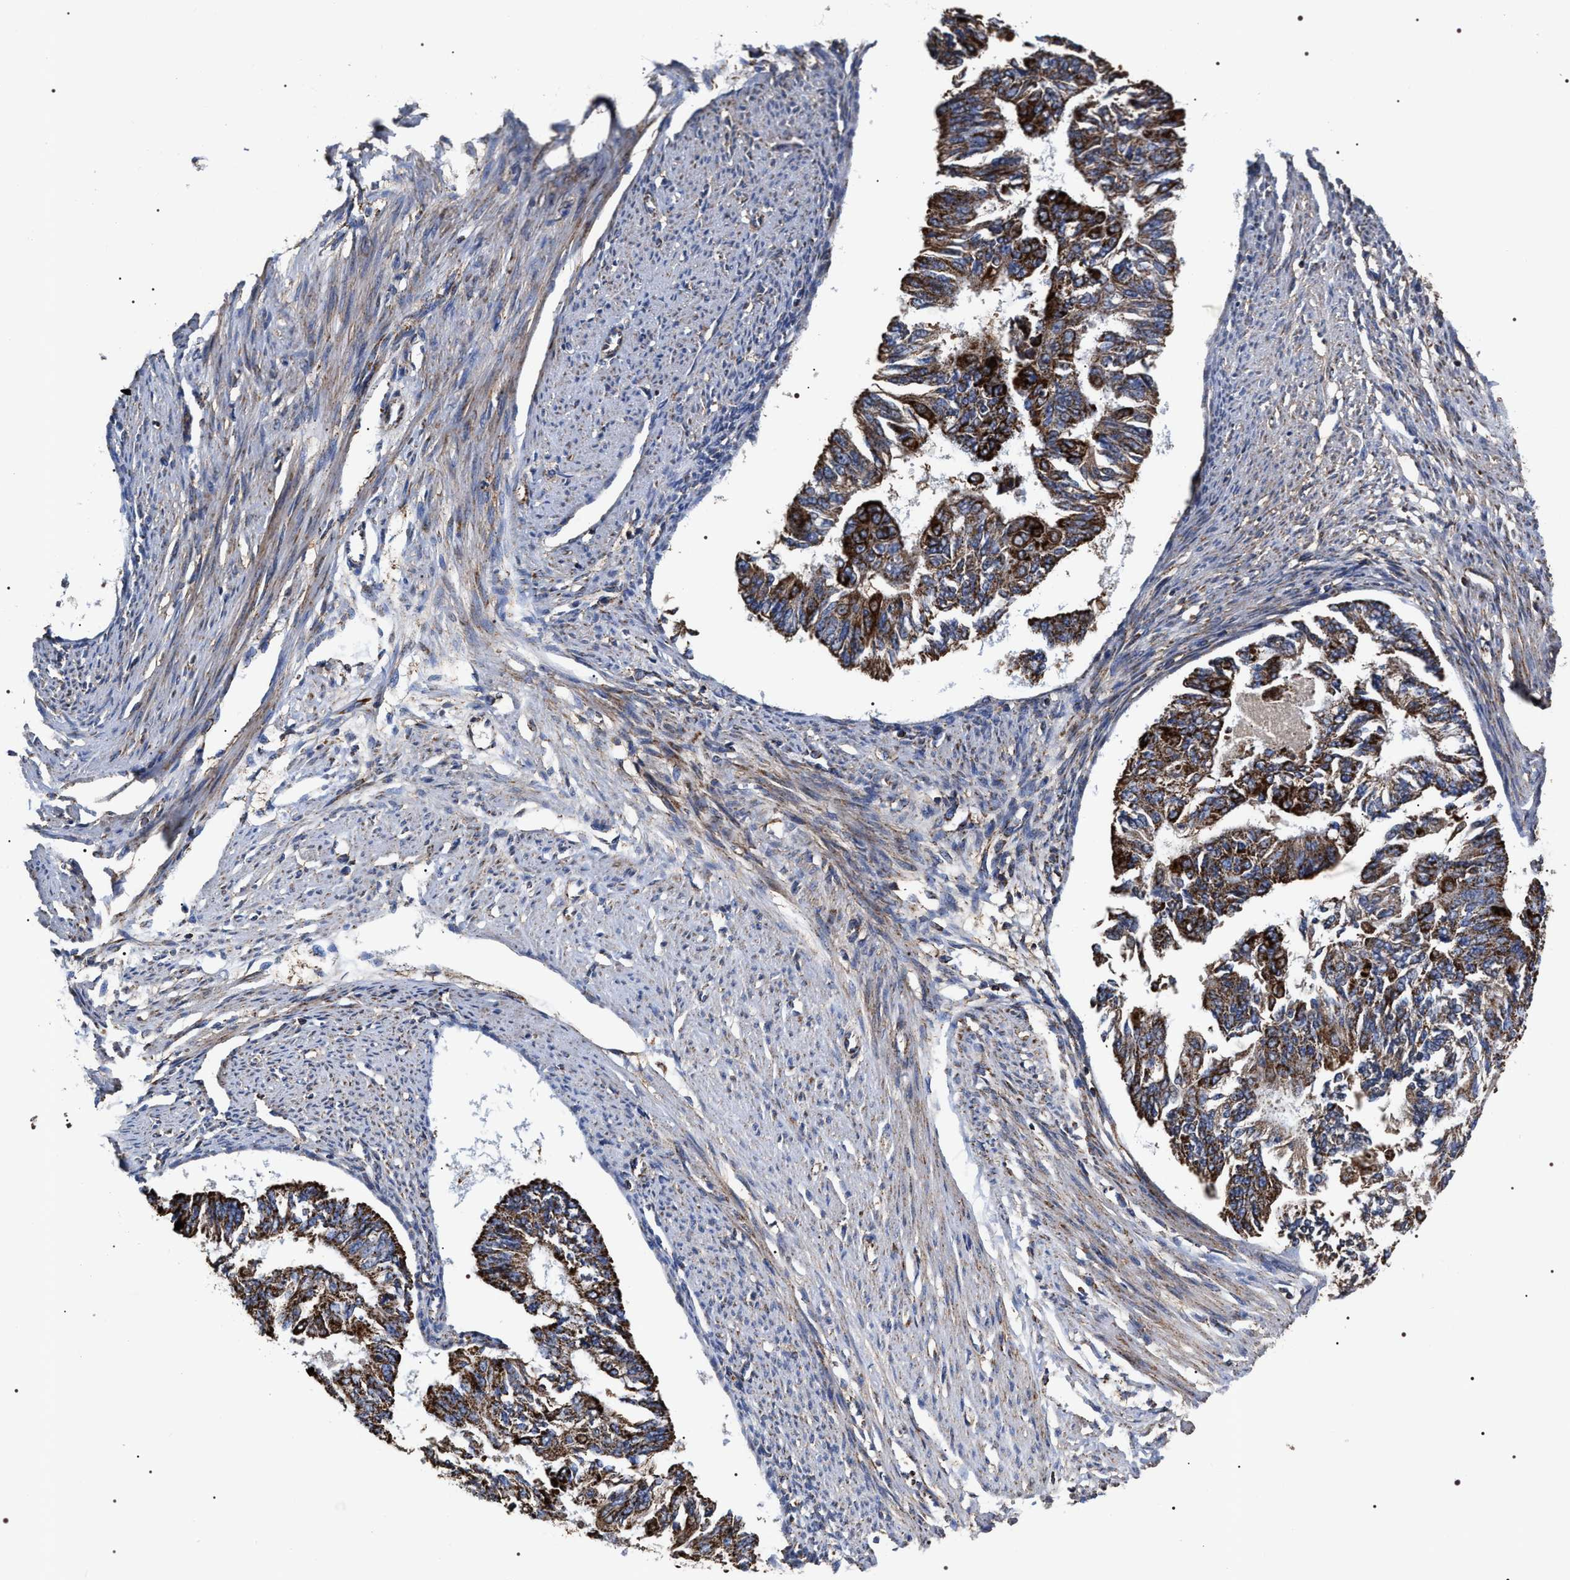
{"staining": {"intensity": "strong", "quantity": ">75%", "location": "cytoplasmic/membranous"}, "tissue": "endometrial cancer", "cell_type": "Tumor cells", "image_type": "cancer", "snomed": [{"axis": "morphology", "description": "Adenocarcinoma, NOS"}, {"axis": "topography", "description": "Endometrium"}], "caption": "The image demonstrates immunohistochemical staining of endometrial cancer. There is strong cytoplasmic/membranous expression is seen in about >75% of tumor cells.", "gene": "COG5", "patient": {"sex": "female", "age": 32}}